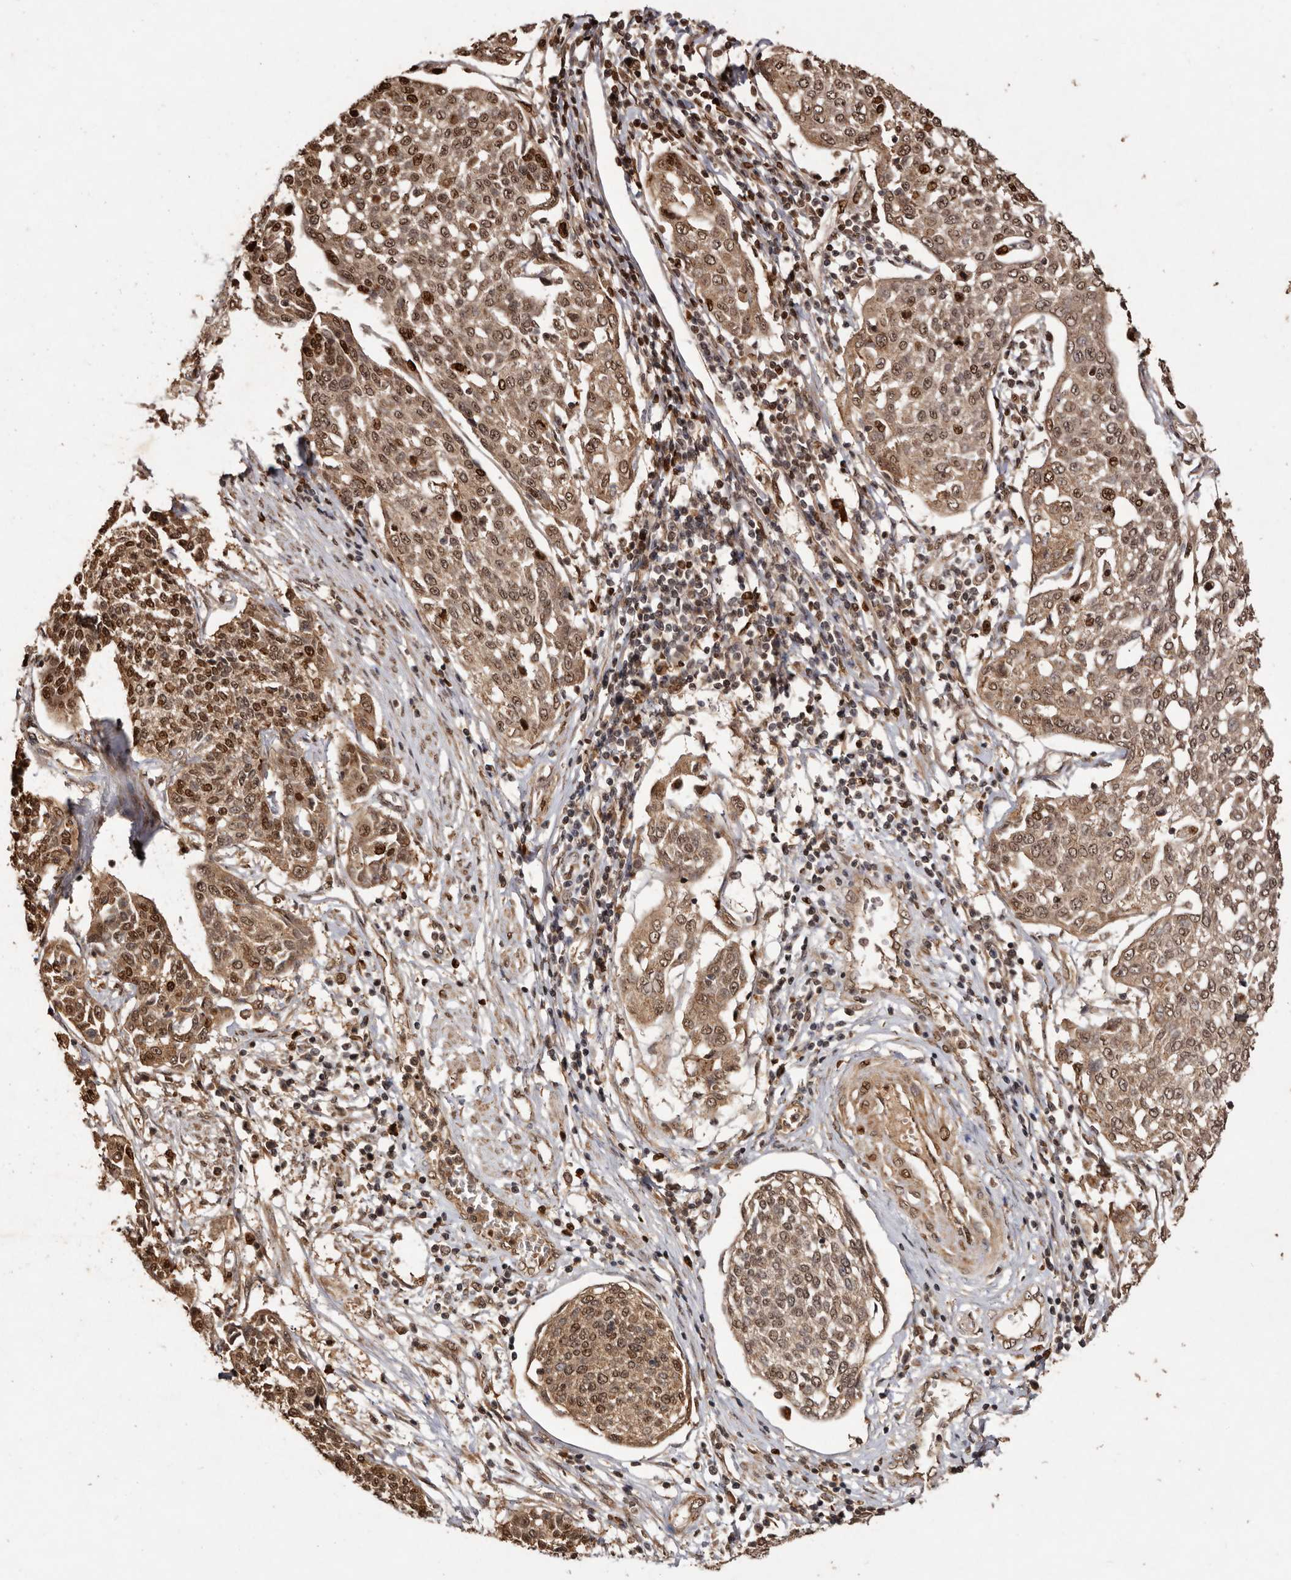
{"staining": {"intensity": "moderate", "quantity": ">75%", "location": "cytoplasmic/membranous,nuclear"}, "tissue": "cervical cancer", "cell_type": "Tumor cells", "image_type": "cancer", "snomed": [{"axis": "morphology", "description": "Squamous cell carcinoma, NOS"}, {"axis": "topography", "description": "Cervix"}], "caption": "Squamous cell carcinoma (cervical) tissue reveals moderate cytoplasmic/membranous and nuclear positivity in about >75% of tumor cells", "gene": "NOTCH1", "patient": {"sex": "female", "age": 34}}